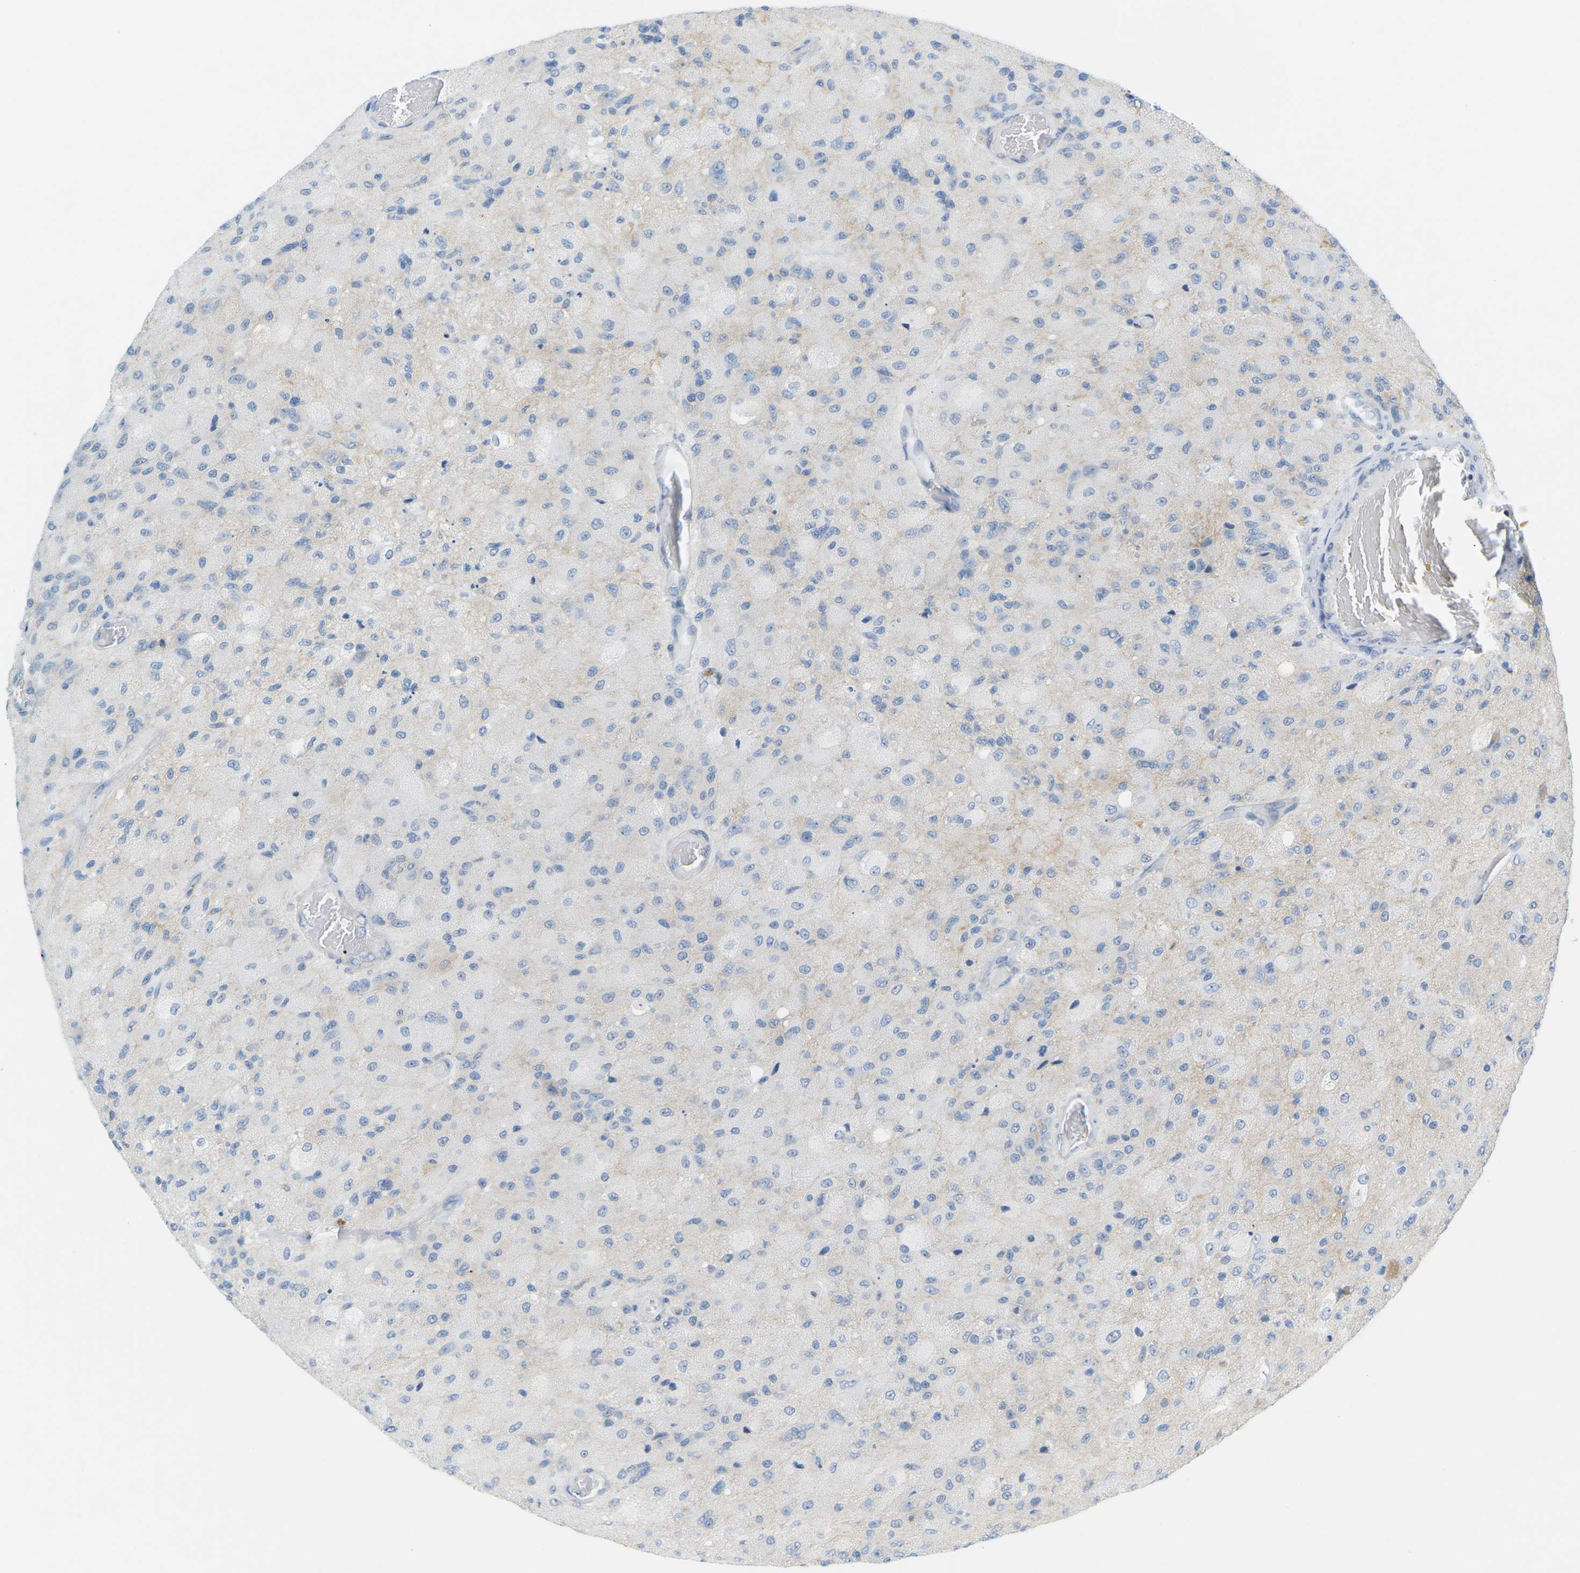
{"staining": {"intensity": "negative", "quantity": "none", "location": "none"}, "tissue": "glioma", "cell_type": "Tumor cells", "image_type": "cancer", "snomed": [{"axis": "morphology", "description": "Normal tissue, NOS"}, {"axis": "morphology", "description": "Glioma, malignant, High grade"}, {"axis": "topography", "description": "Cerebral cortex"}], "caption": "A high-resolution histopathology image shows immunohistochemistry staining of glioma, which displays no significant staining in tumor cells. (Stains: DAB (3,3'-diaminobenzidine) IHC with hematoxylin counter stain, Microscopy: brightfield microscopy at high magnification).", "gene": "HLTF", "patient": {"sex": "male", "age": 77}}